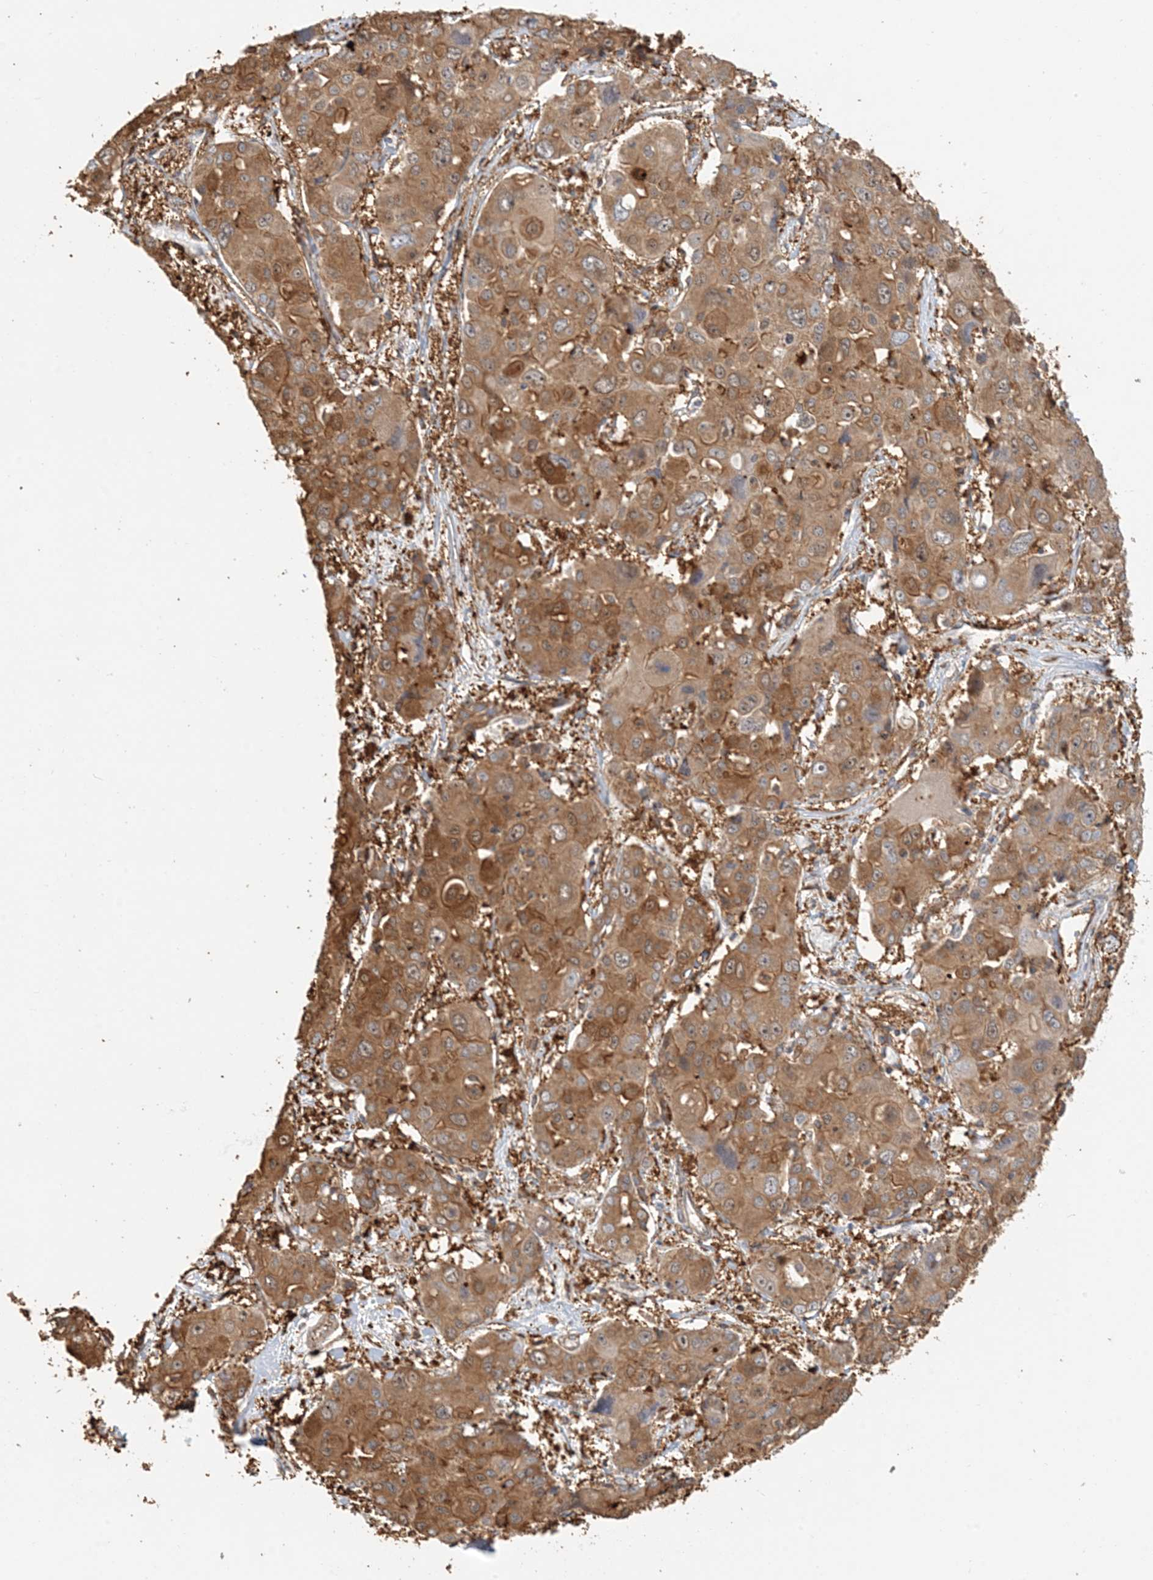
{"staining": {"intensity": "moderate", "quantity": ">75%", "location": "cytoplasmic/membranous"}, "tissue": "liver cancer", "cell_type": "Tumor cells", "image_type": "cancer", "snomed": [{"axis": "morphology", "description": "Cholangiocarcinoma"}, {"axis": "topography", "description": "Liver"}], "caption": "Protein expression analysis of cholangiocarcinoma (liver) demonstrates moderate cytoplasmic/membranous positivity in about >75% of tumor cells.", "gene": "HNMT", "patient": {"sex": "male", "age": 67}}